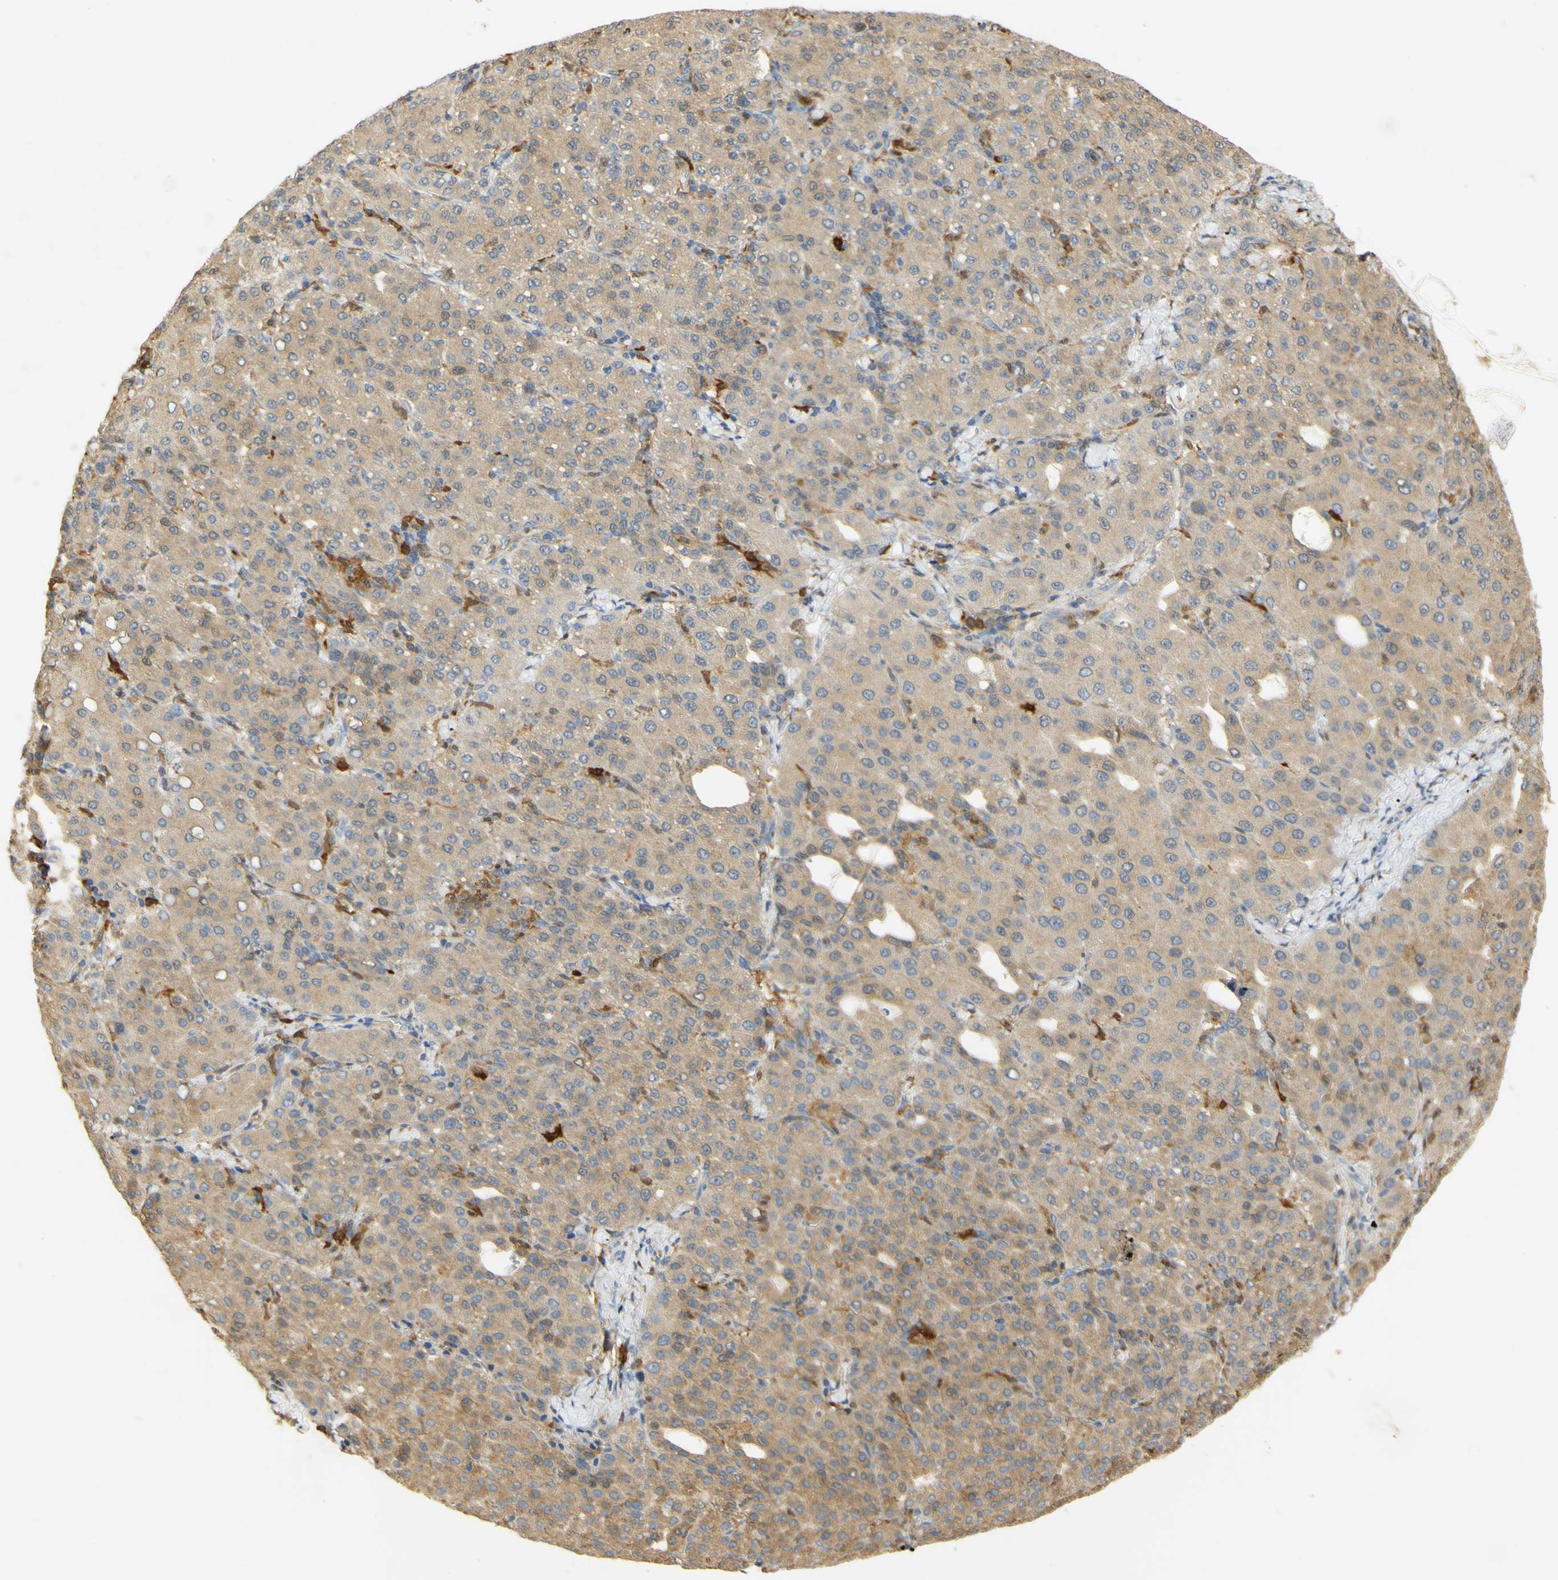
{"staining": {"intensity": "moderate", "quantity": ">75%", "location": "cytoplasmic/membranous"}, "tissue": "liver cancer", "cell_type": "Tumor cells", "image_type": "cancer", "snomed": [{"axis": "morphology", "description": "Carcinoma, Hepatocellular, NOS"}, {"axis": "topography", "description": "Liver"}], "caption": "Protein expression analysis of human liver hepatocellular carcinoma reveals moderate cytoplasmic/membranous positivity in approximately >75% of tumor cells. (DAB IHC, brown staining for protein, blue staining for nuclei).", "gene": "PAK1", "patient": {"sex": "male", "age": 65}}